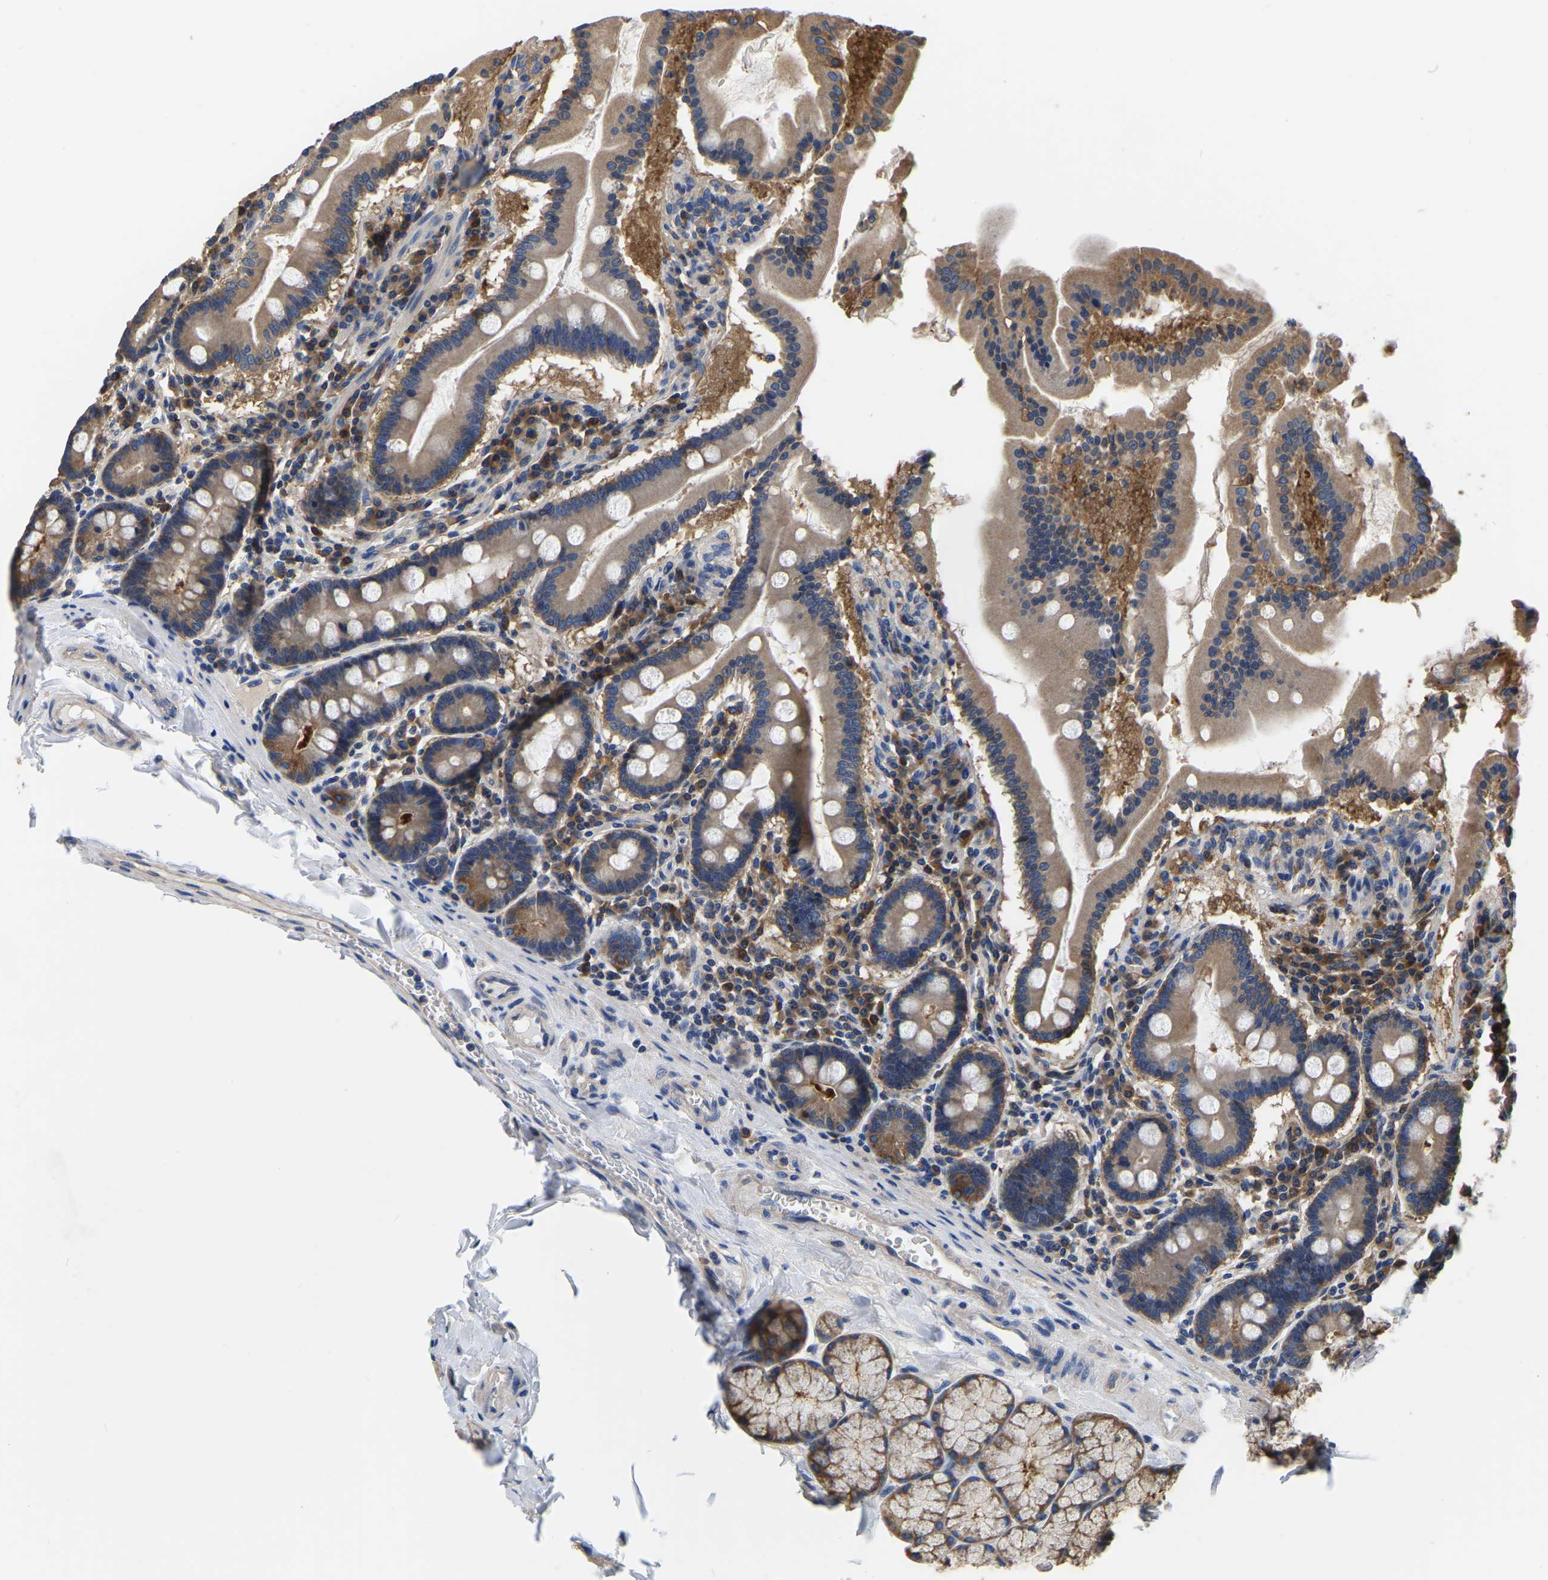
{"staining": {"intensity": "moderate", "quantity": ">75%", "location": "cytoplasmic/membranous"}, "tissue": "duodenum", "cell_type": "Glandular cells", "image_type": "normal", "snomed": [{"axis": "morphology", "description": "Normal tissue, NOS"}, {"axis": "topography", "description": "Duodenum"}], "caption": "Benign duodenum demonstrates moderate cytoplasmic/membranous staining in approximately >75% of glandular cells.", "gene": "GARS1", "patient": {"sex": "male", "age": 50}}